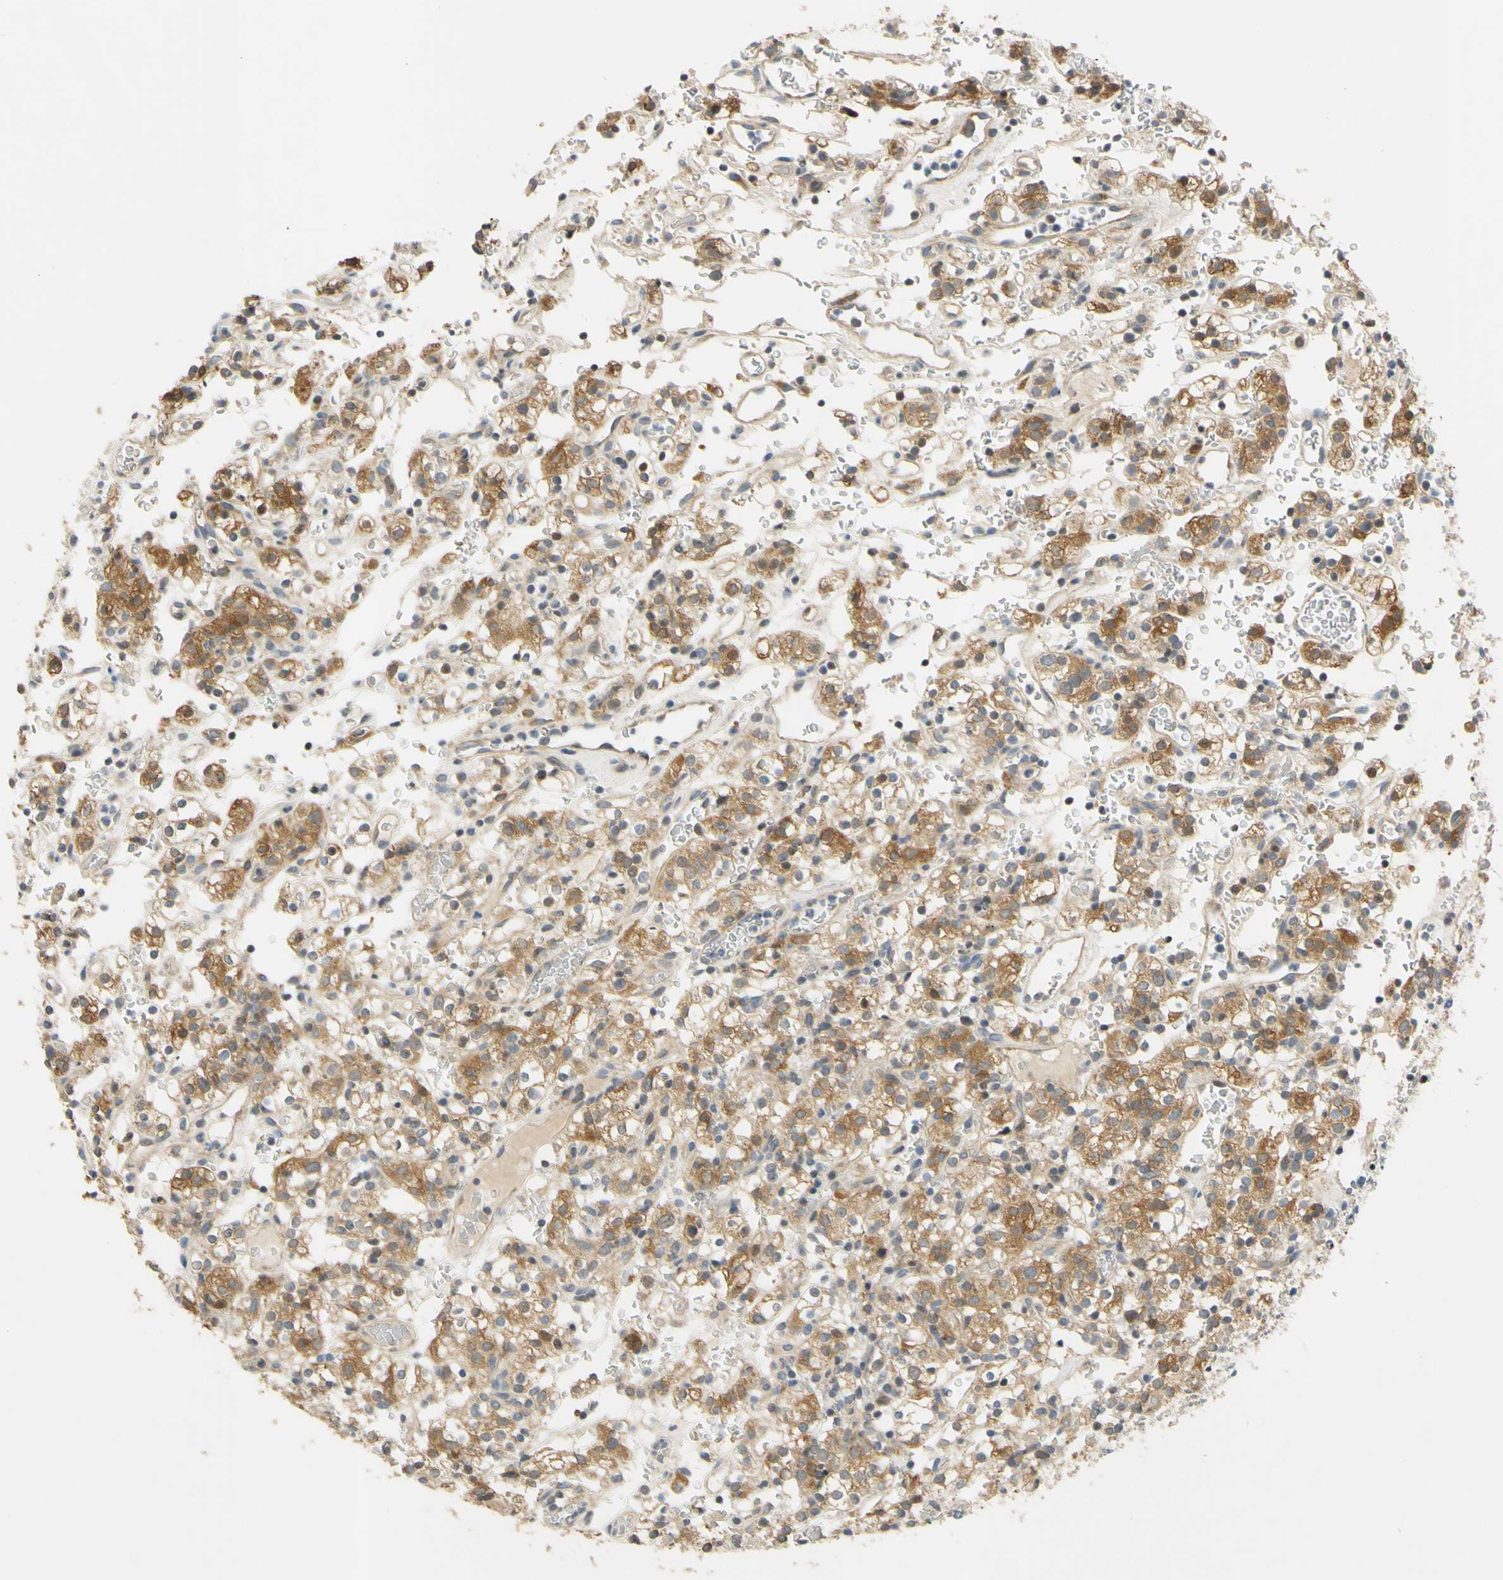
{"staining": {"intensity": "moderate", "quantity": ">75%", "location": "cytoplasmic/membranous"}, "tissue": "renal cancer", "cell_type": "Tumor cells", "image_type": "cancer", "snomed": [{"axis": "morphology", "description": "Normal tissue, NOS"}, {"axis": "morphology", "description": "Adenocarcinoma, NOS"}, {"axis": "topography", "description": "Kidney"}], "caption": "Renal adenocarcinoma tissue reveals moderate cytoplasmic/membranous expression in about >75% of tumor cells, visualized by immunohistochemistry.", "gene": "CCNB2", "patient": {"sex": "female", "age": 72}}